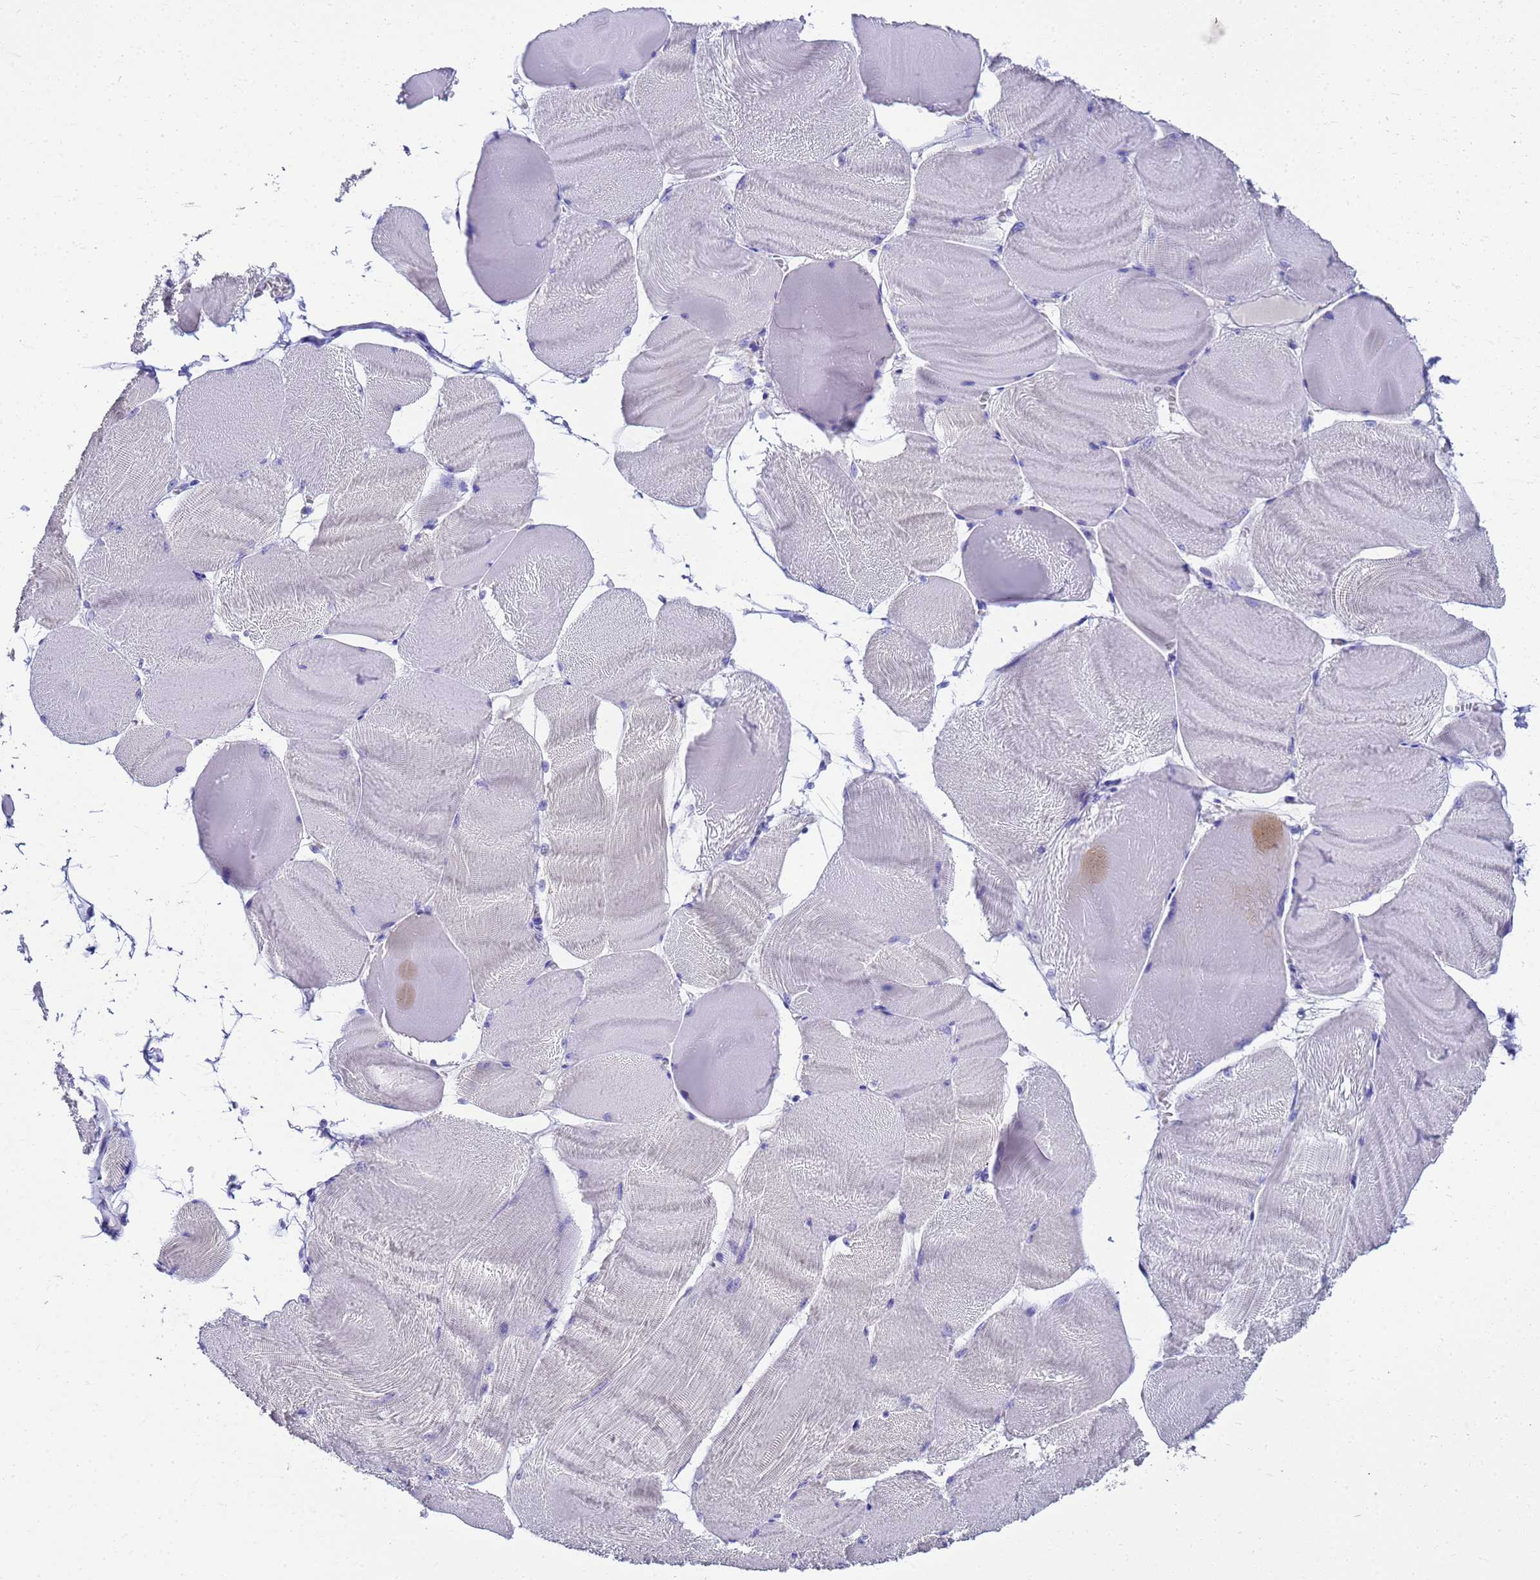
{"staining": {"intensity": "negative", "quantity": "none", "location": "none"}, "tissue": "skeletal muscle", "cell_type": "Myocytes", "image_type": "normal", "snomed": [{"axis": "morphology", "description": "Normal tissue, NOS"}, {"axis": "morphology", "description": "Basal cell carcinoma"}, {"axis": "topography", "description": "Skeletal muscle"}], "caption": "IHC histopathology image of unremarkable human skeletal muscle stained for a protein (brown), which reveals no expression in myocytes. The staining is performed using DAB brown chromogen with nuclei counter-stained in using hematoxylin.", "gene": "MS4A13", "patient": {"sex": "female", "age": 64}}